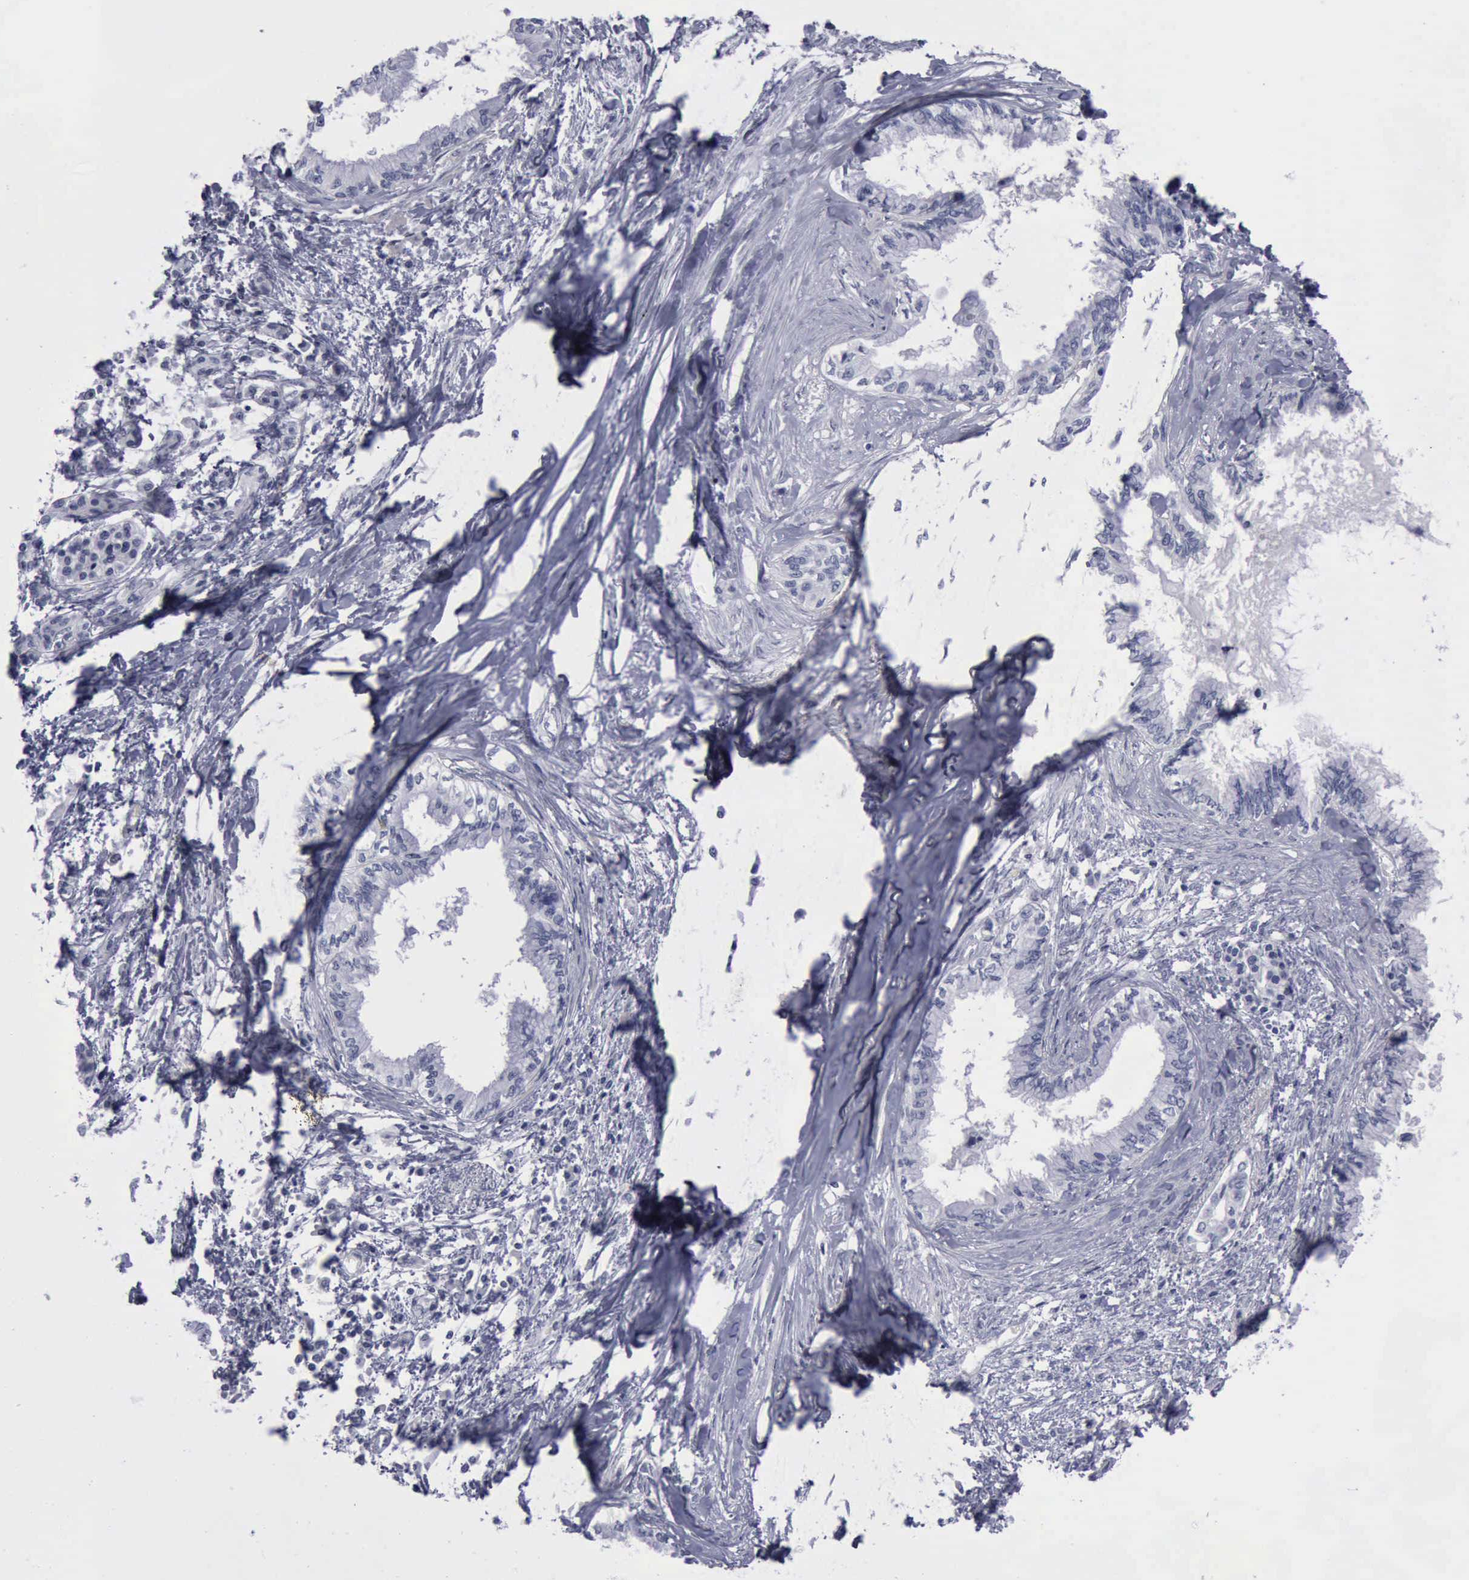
{"staining": {"intensity": "negative", "quantity": "none", "location": "none"}, "tissue": "pancreatic cancer", "cell_type": "Tumor cells", "image_type": "cancer", "snomed": [{"axis": "morphology", "description": "Adenocarcinoma, NOS"}, {"axis": "topography", "description": "Pancreas"}], "caption": "Tumor cells are negative for brown protein staining in pancreatic cancer.", "gene": "KRT13", "patient": {"sex": "female", "age": 64}}